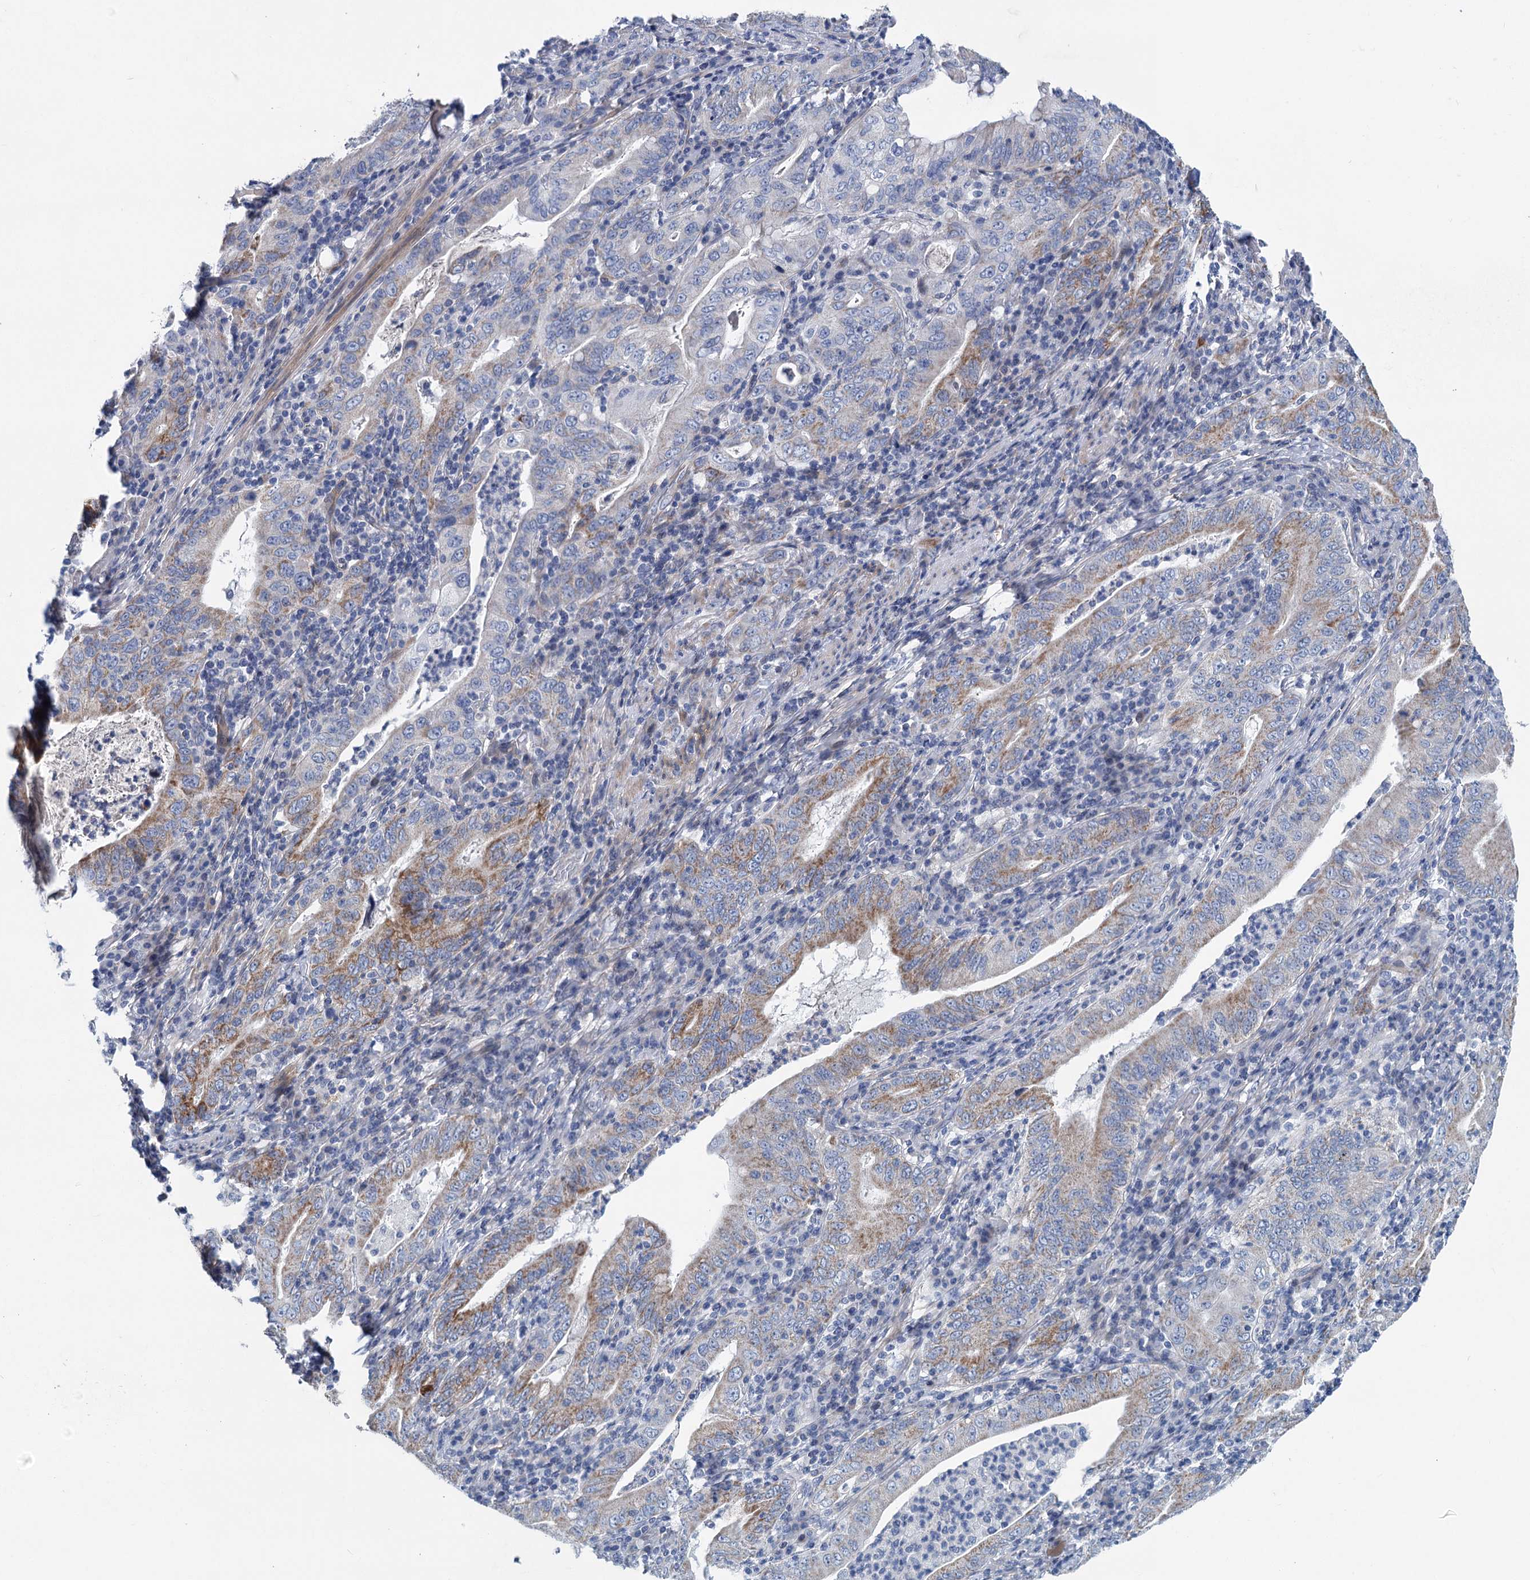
{"staining": {"intensity": "moderate", "quantity": "25%-75%", "location": "cytoplasmic/membranous"}, "tissue": "stomach cancer", "cell_type": "Tumor cells", "image_type": "cancer", "snomed": [{"axis": "morphology", "description": "Normal tissue, NOS"}, {"axis": "morphology", "description": "Adenocarcinoma, NOS"}, {"axis": "topography", "description": "Esophagus"}, {"axis": "topography", "description": "Stomach, upper"}, {"axis": "topography", "description": "Peripheral nerve tissue"}], "caption": "Immunohistochemical staining of human stomach cancer (adenocarcinoma) reveals moderate cytoplasmic/membranous protein staining in about 25%-75% of tumor cells.", "gene": "CHDH", "patient": {"sex": "male", "age": 62}}